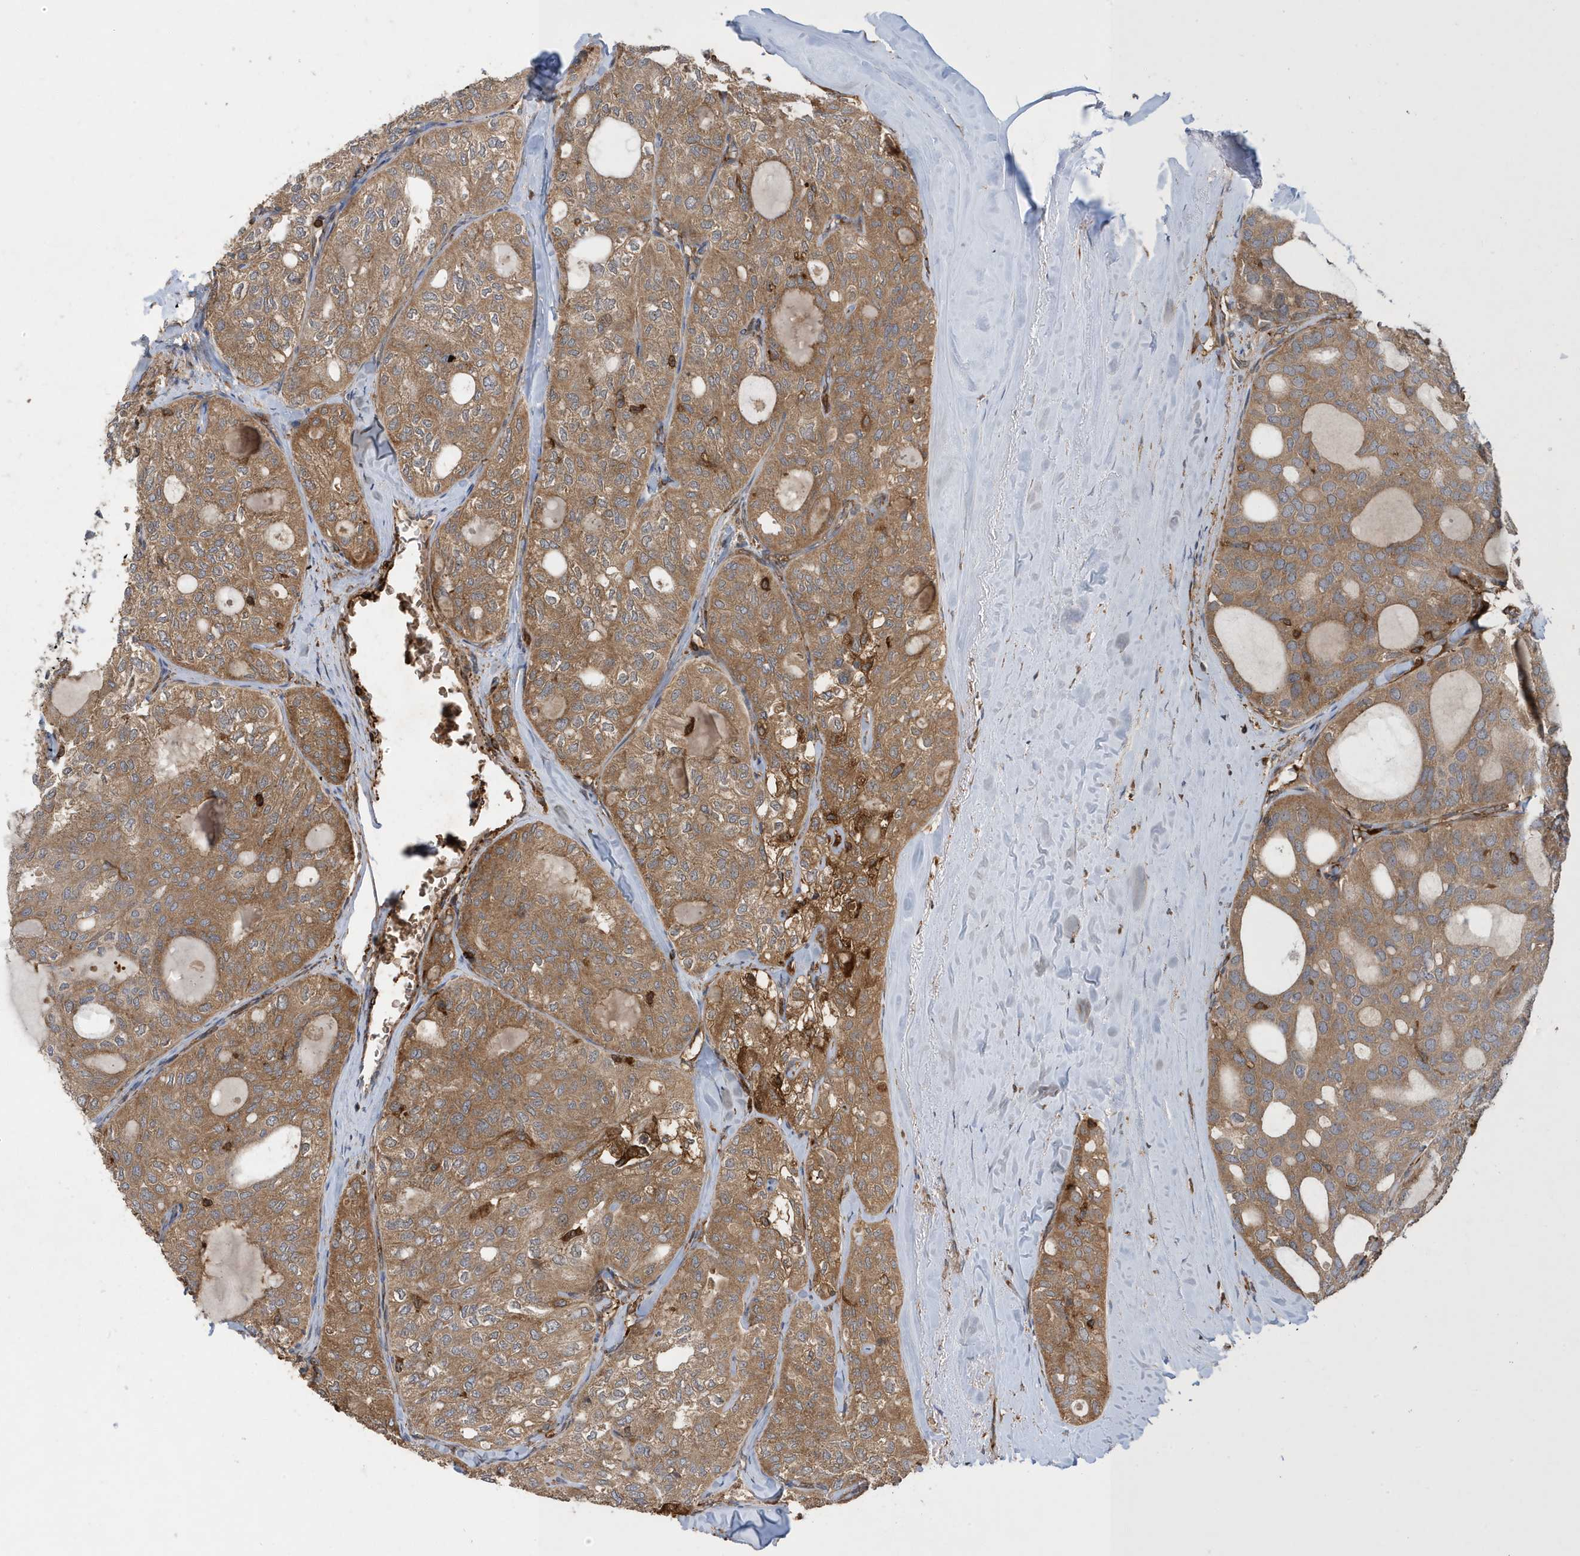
{"staining": {"intensity": "moderate", "quantity": ">75%", "location": "cytoplasmic/membranous"}, "tissue": "thyroid cancer", "cell_type": "Tumor cells", "image_type": "cancer", "snomed": [{"axis": "morphology", "description": "Follicular adenoma carcinoma, NOS"}, {"axis": "topography", "description": "Thyroid gland"}], "caption": "Thyroid cancer (follicular adenoma carcinoma) tissue shows moderate cytoplasmic/membranous staining in about >75% of tumor cells", "gene": "LAPTM4A", "patient": {"sex": "male", "age": 75}}